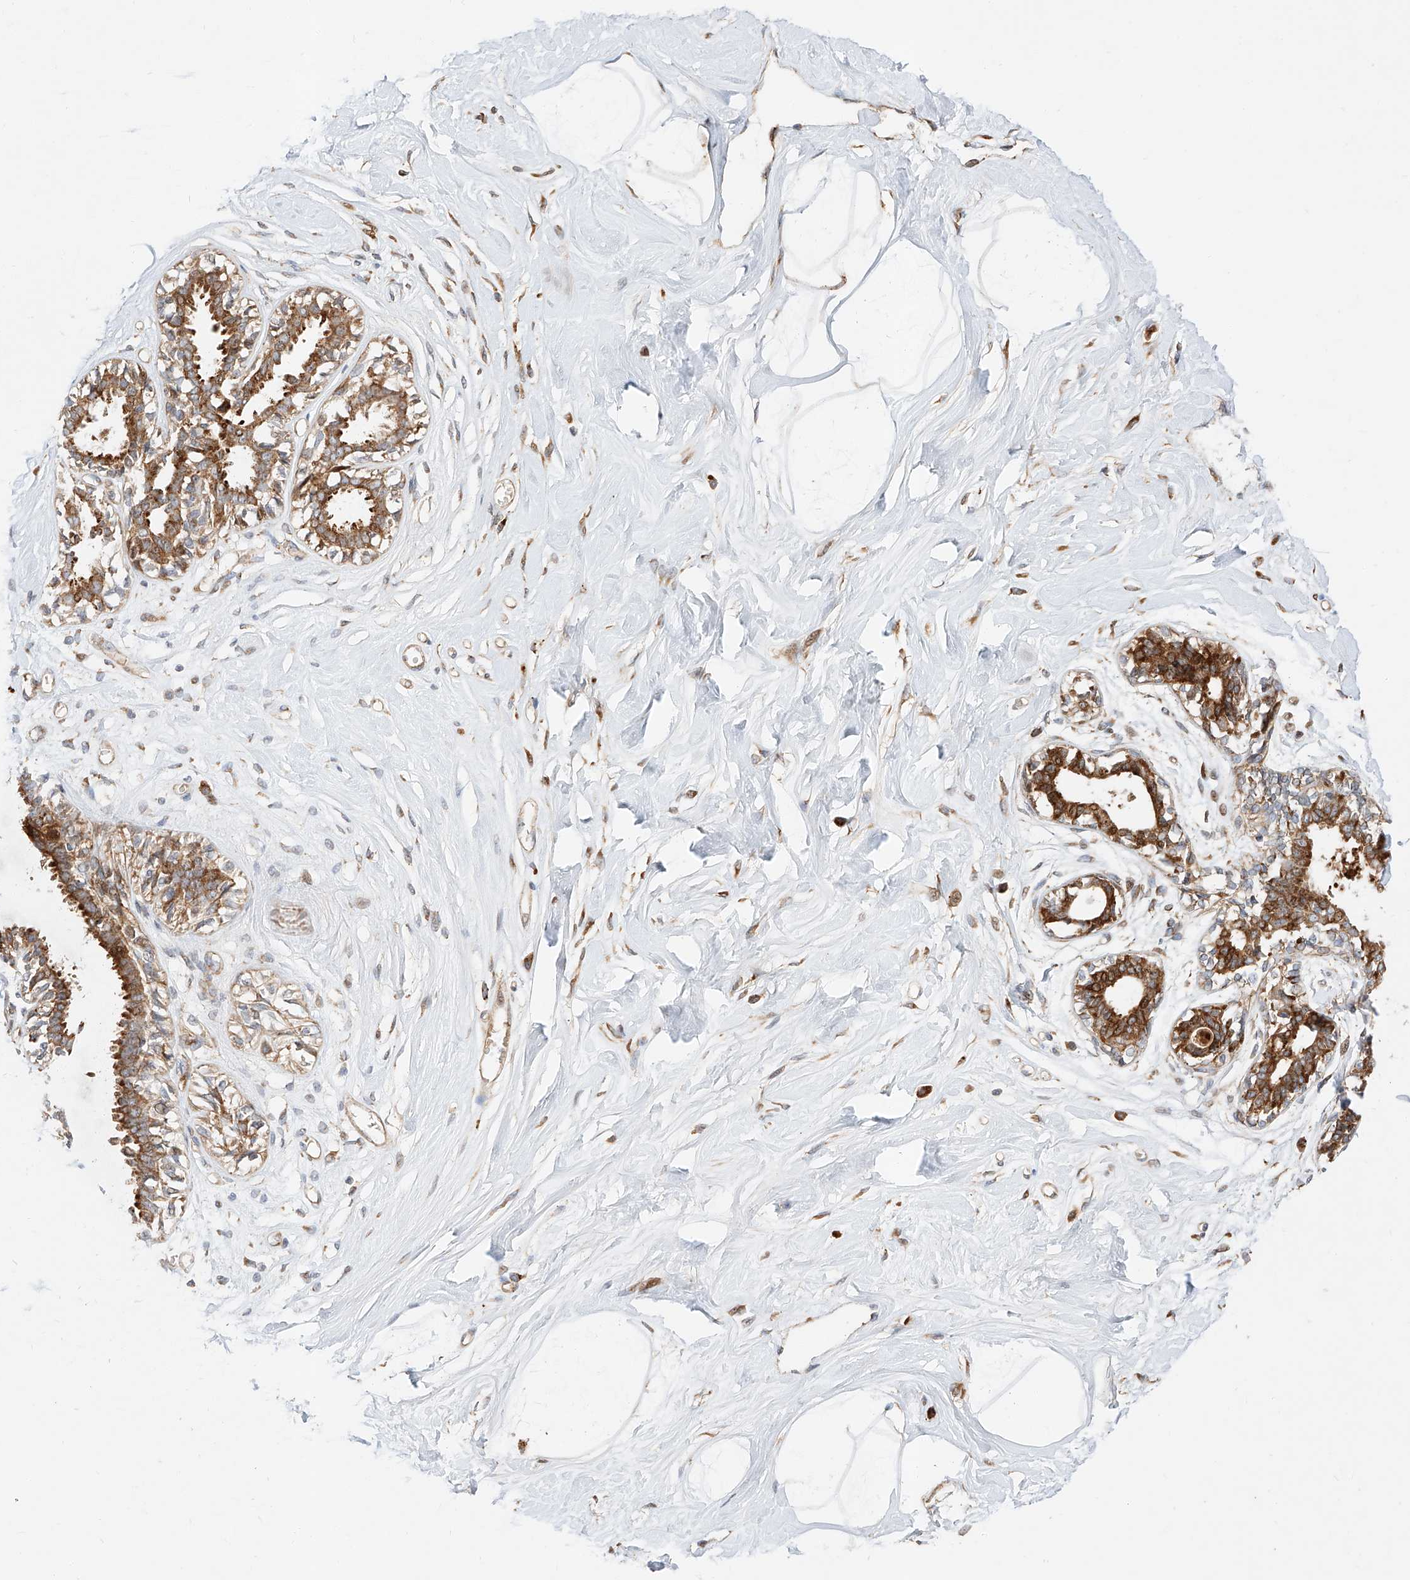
{"staining": {"intensity": "moderate", "quantity": ">75%", "location": "cytoplasmic/membranous"}, "tissue": "breast", "cell_type": "Adipocytes", "image_type": "normal", "snomed": [{"axis": "morphology", "description": "Normal tissue, NOS"}, {"axis": "topography", "description": "Breast"}], "caption": "A high-resolution image shows immunohistochemistry (IHC) staining of unremarkable breast, which shows moderate cytoplasmic/membranous positivity in about >75% of adipocytes.", "gene": "DIRAS3", "patient": {"sex": "female", "age": 45}}